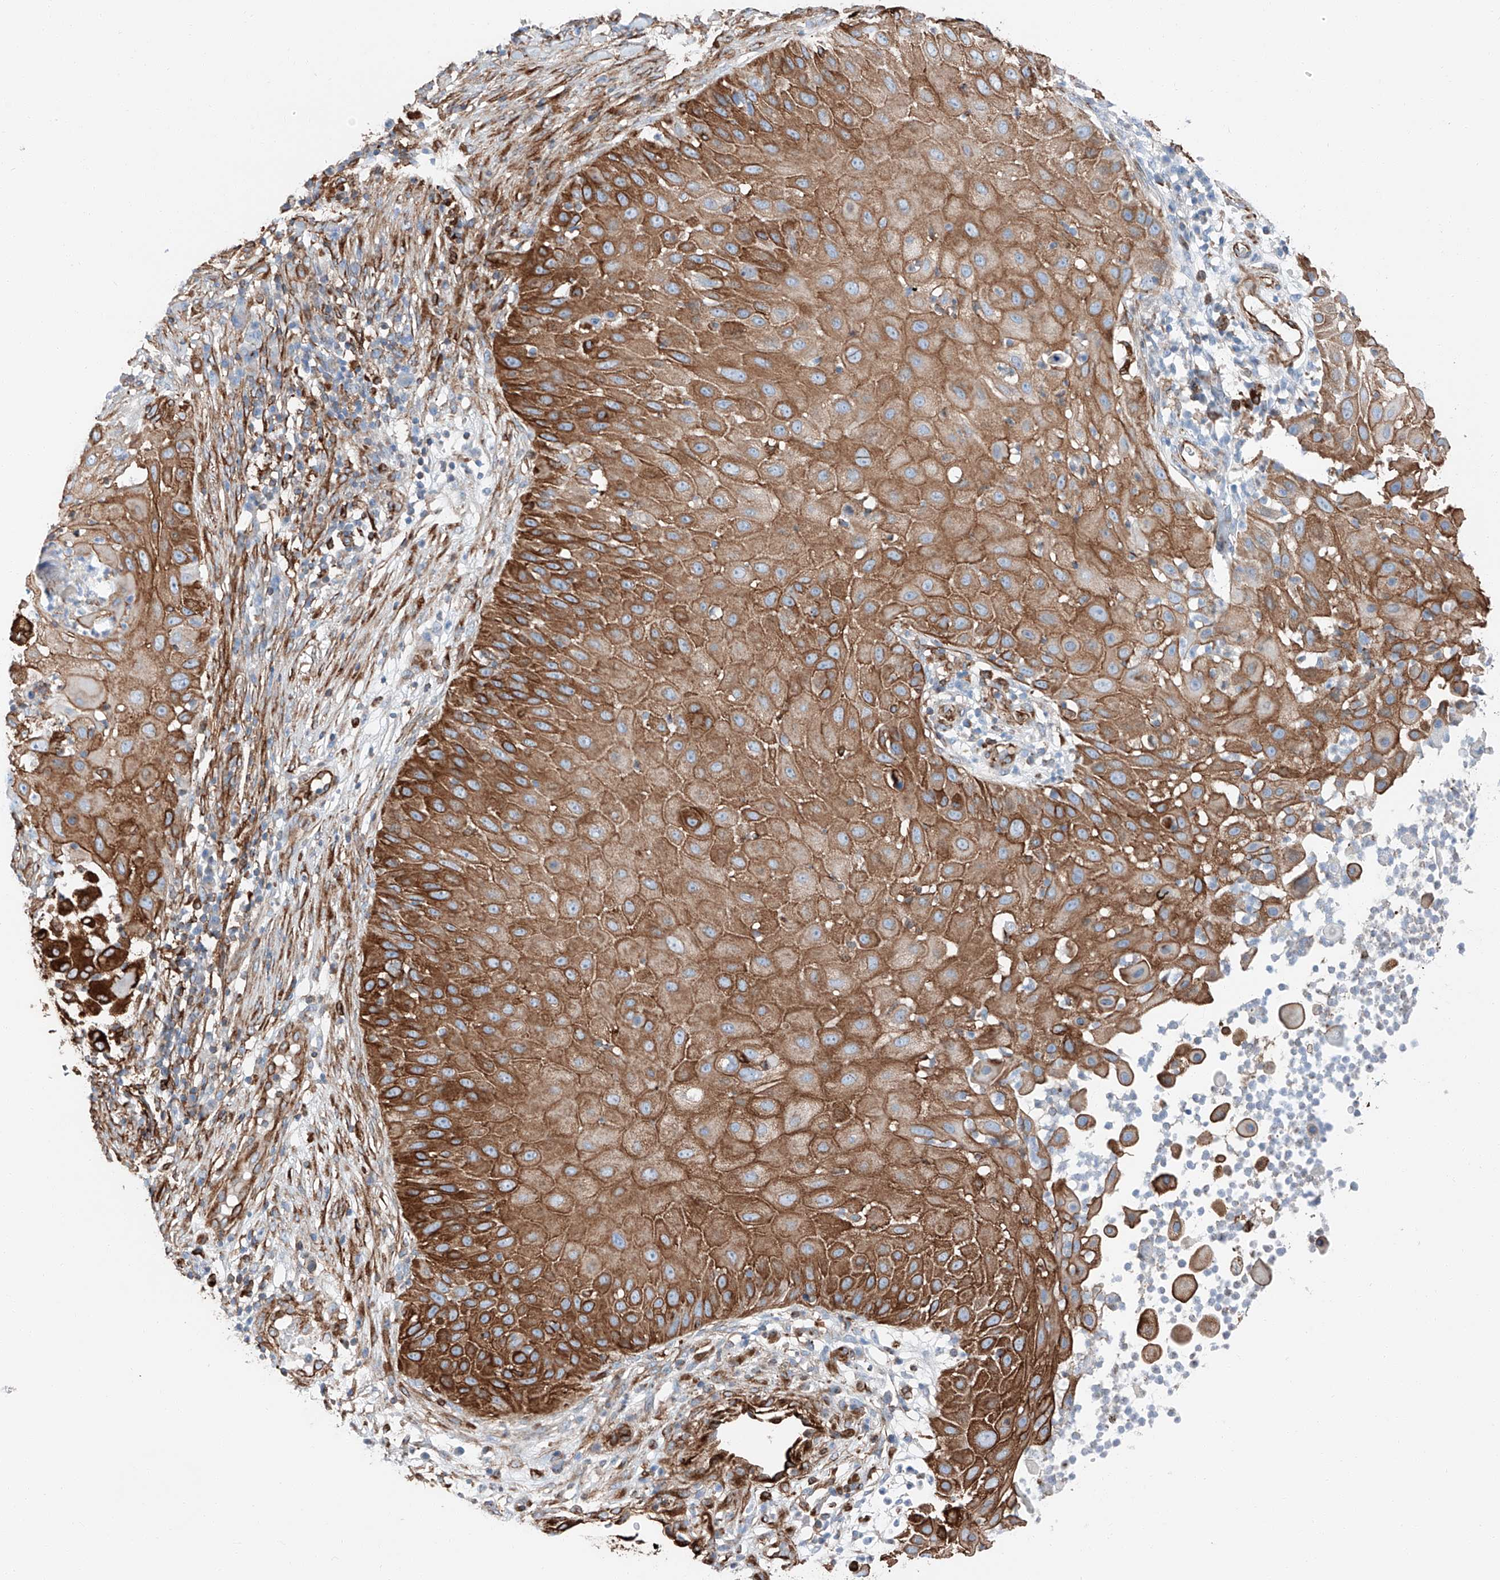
{"staining": {"intensity": "strong", "quantity": "25%-75%", "location": "cytoplasmic/membranous"}, "tissue": "skin cancer", "cell_type": "Tumor cells", "image_type": "cancer", "snomed": [{"axis": "morphology", "description": "Squamous cell carcinoma, NOS"}, {"axis": "topography", "description": "Skin"}], "caption": "The immunohistochemical stain shows strong cytoplasmic/membranous staining in tumor cells of squamous cell carcinoma (skin) tissue.", "gene": "ZNF804A", "patient": {"sex": "female", "age": 44}}